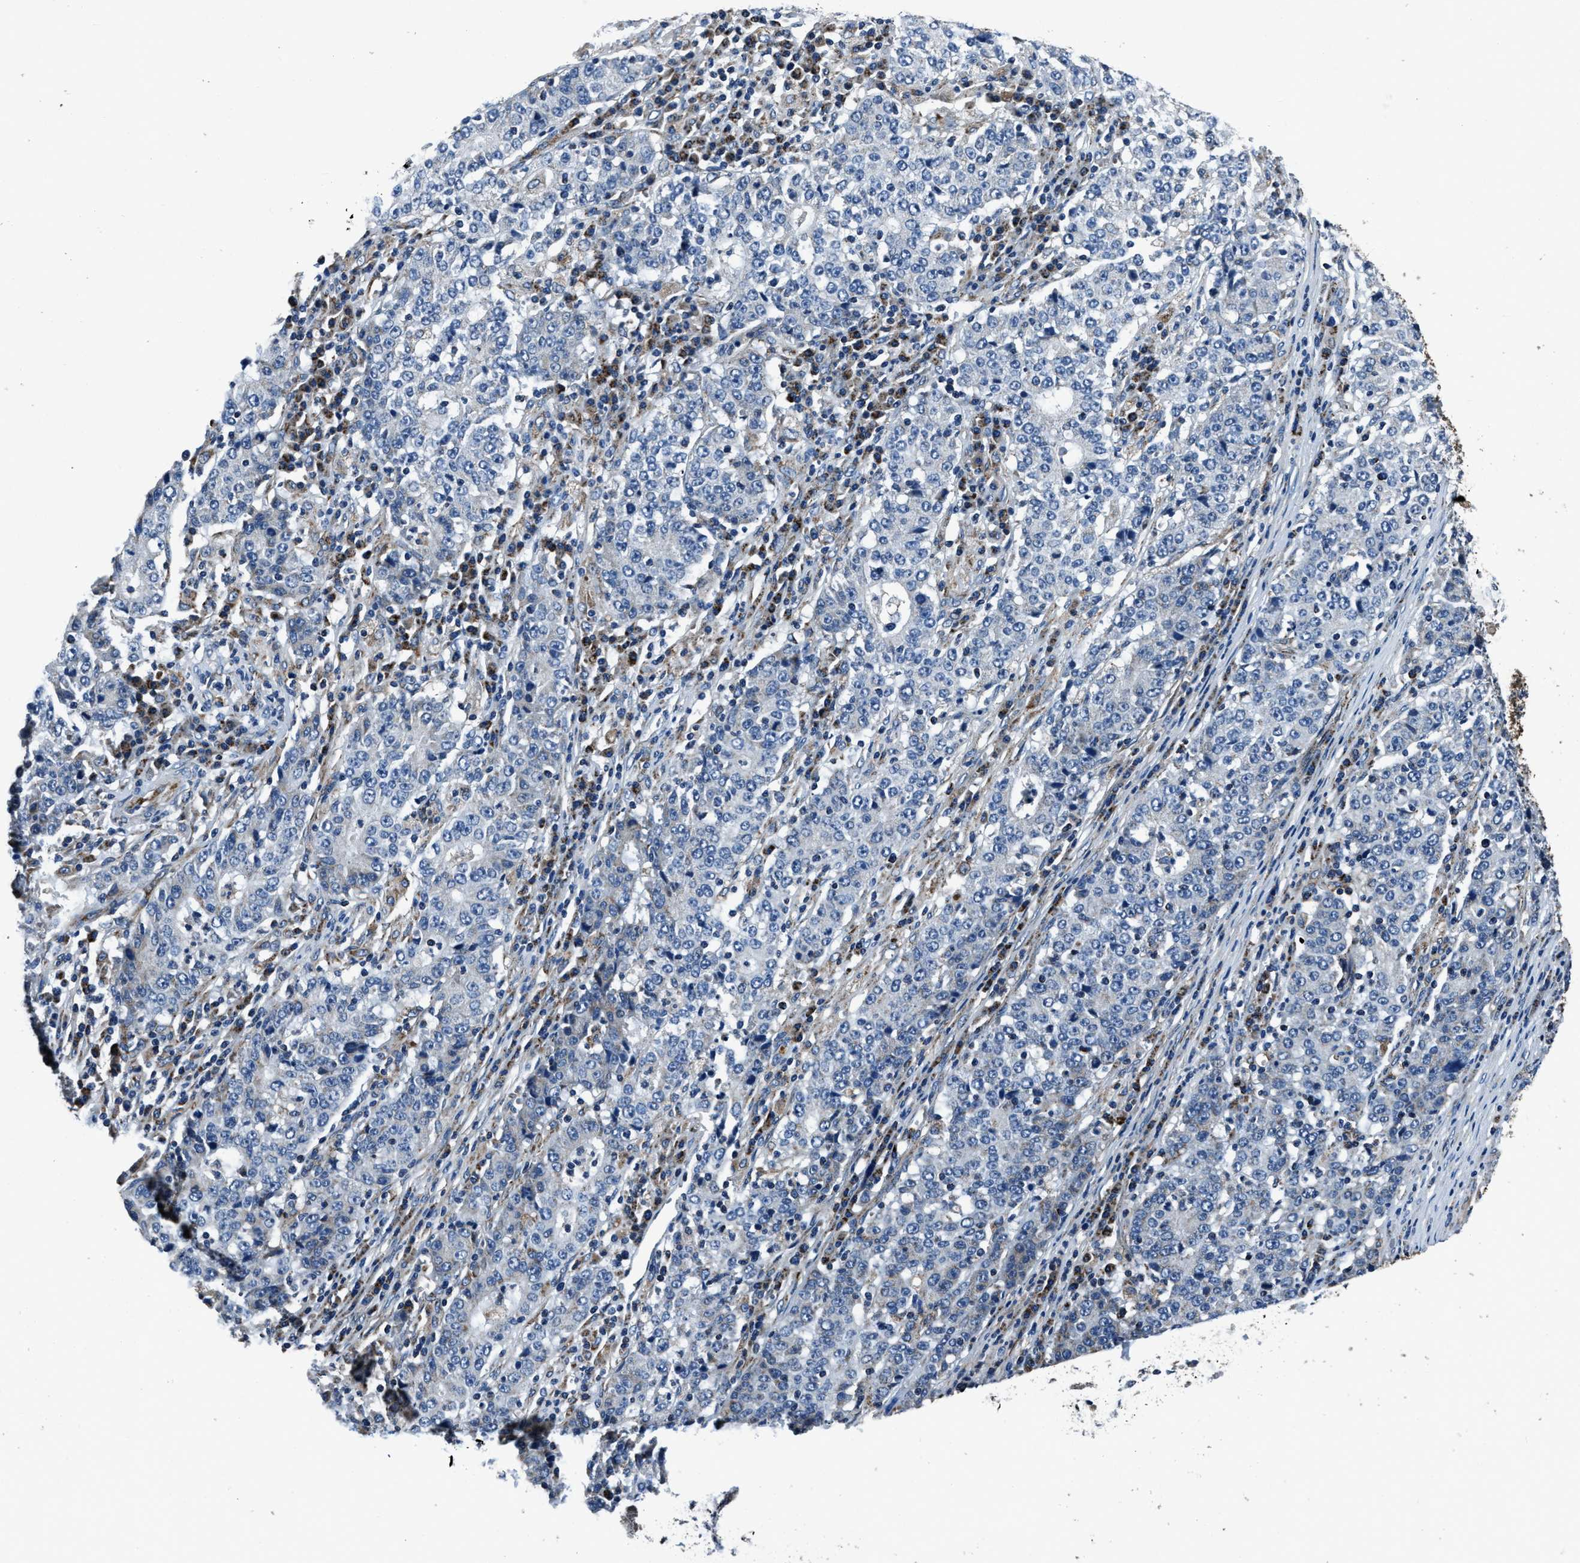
{"staining": {"intensity": "negative", "quantity": "none", "location": "none"}, "tissue": "stomach cancer", "cell_type": "Tumor cells", "image_type": "cancer", "snomed": [{"axis": "morphology", "description": "Adenocarcinoma, NOS"}, {"axis": "topography", "description": "Stomach"}], "caption": "Tumor cells show no significant protein staining in stomach cancer (adenocarcinoma). Brightfield microscopy of immunohistochemistry (IHC) stained with DAB (brown) and hematoxylin (blue), captured at high magnification.", "gene": "OGDH", "patient": {"sex": "female", "age": 65}}